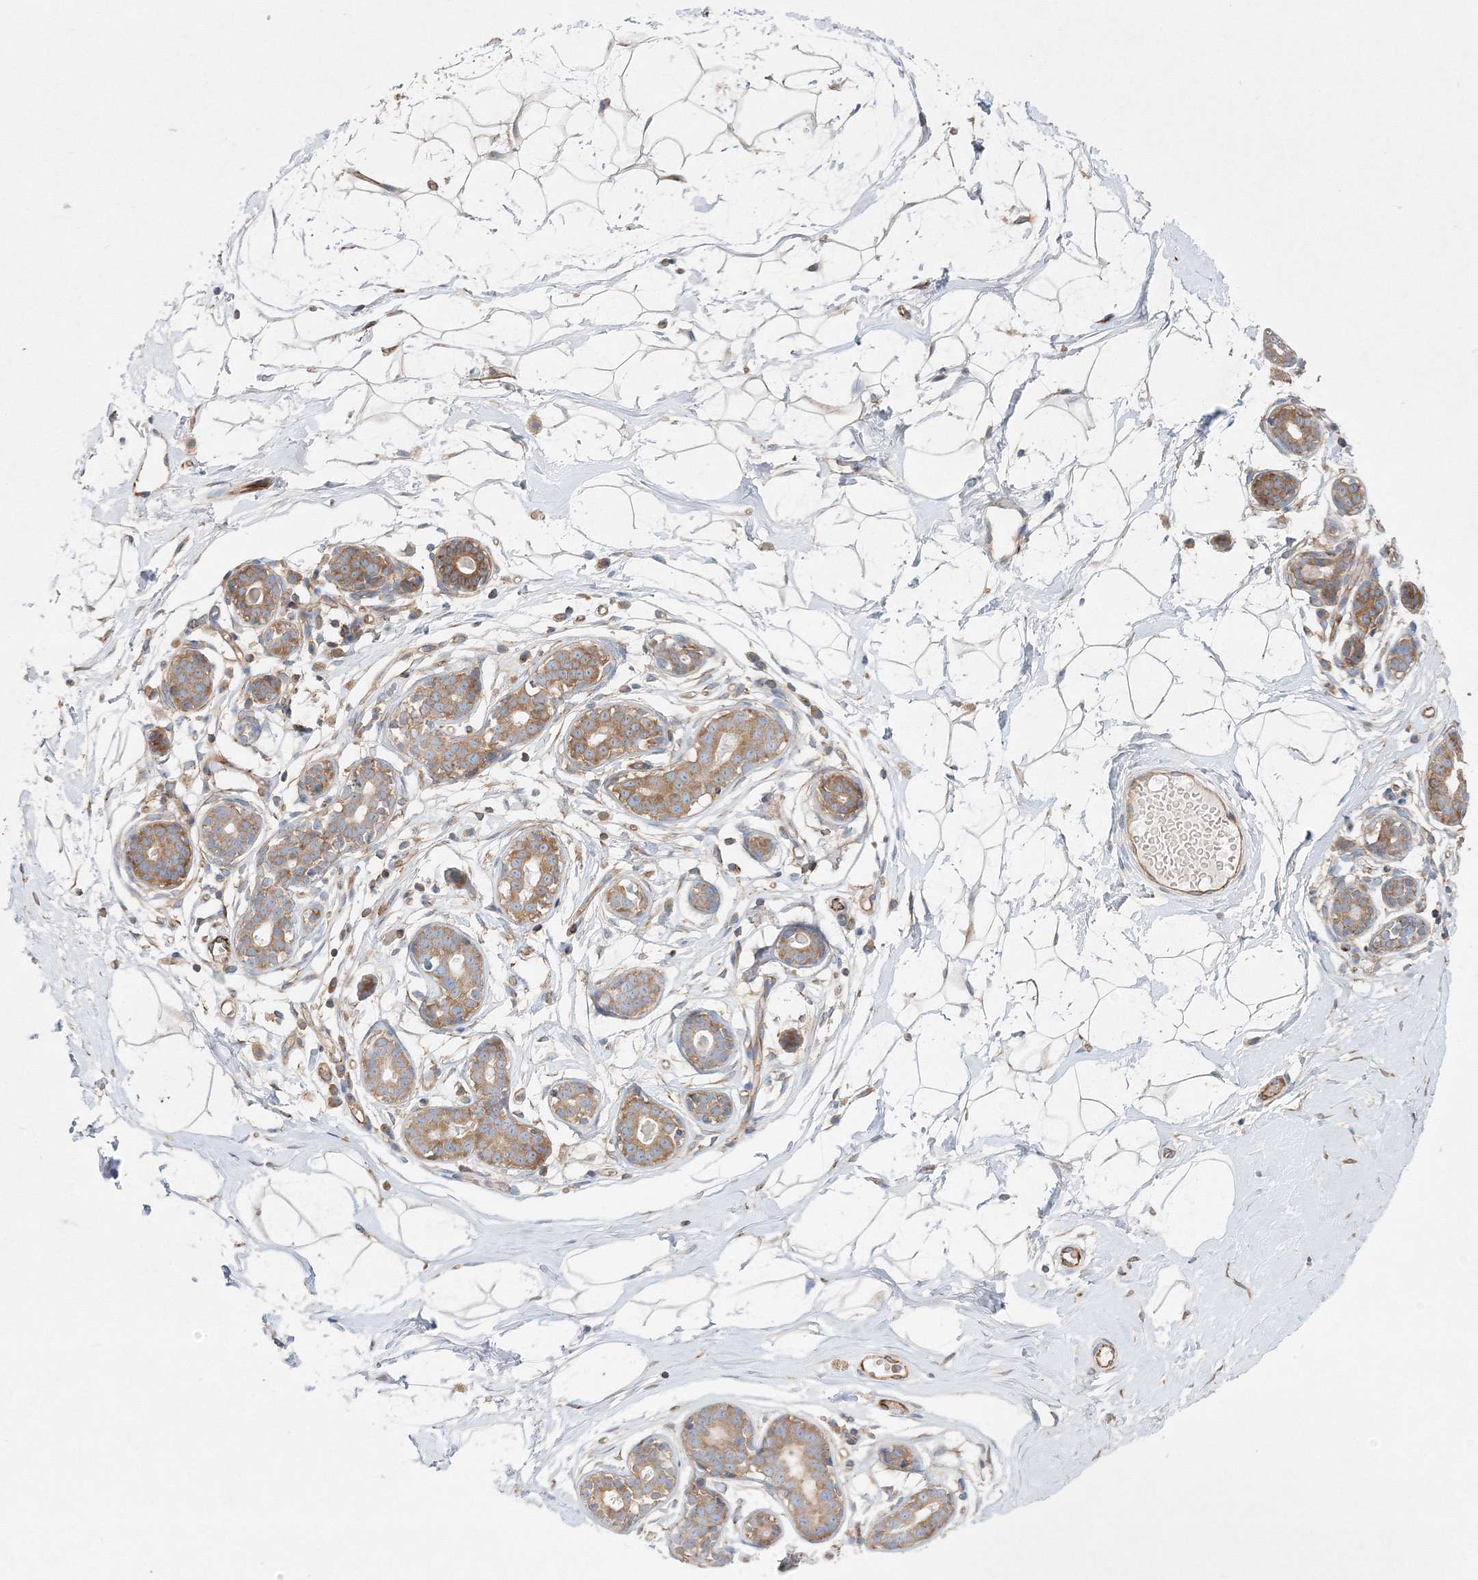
{"staining": {"intensity": "weak", "quantity": "25%-75%", "location": "cytoplasmic/membranous"}, "tissue": "breast", "cell_type": "Adipocytes", "image_type": "normal", "snomed": [{"axis": "morphology", "description": "Normal tissue, NOS"}, {"axis": "topography", "description": "Breast"}], "caption": "Brown immunohistochemical staining in normal human breast displays weak cytoplasmic/membranous staining in about 25%-75% of adipocytes. The staining is performed using DAB (3,3'-diaminobenzidine) brown chromogen to label protein expression. The nuclei are counter-stained blue using hematoxylin.", "gene": "WDR37", "patient": {"sex": "female", "age": 23}}